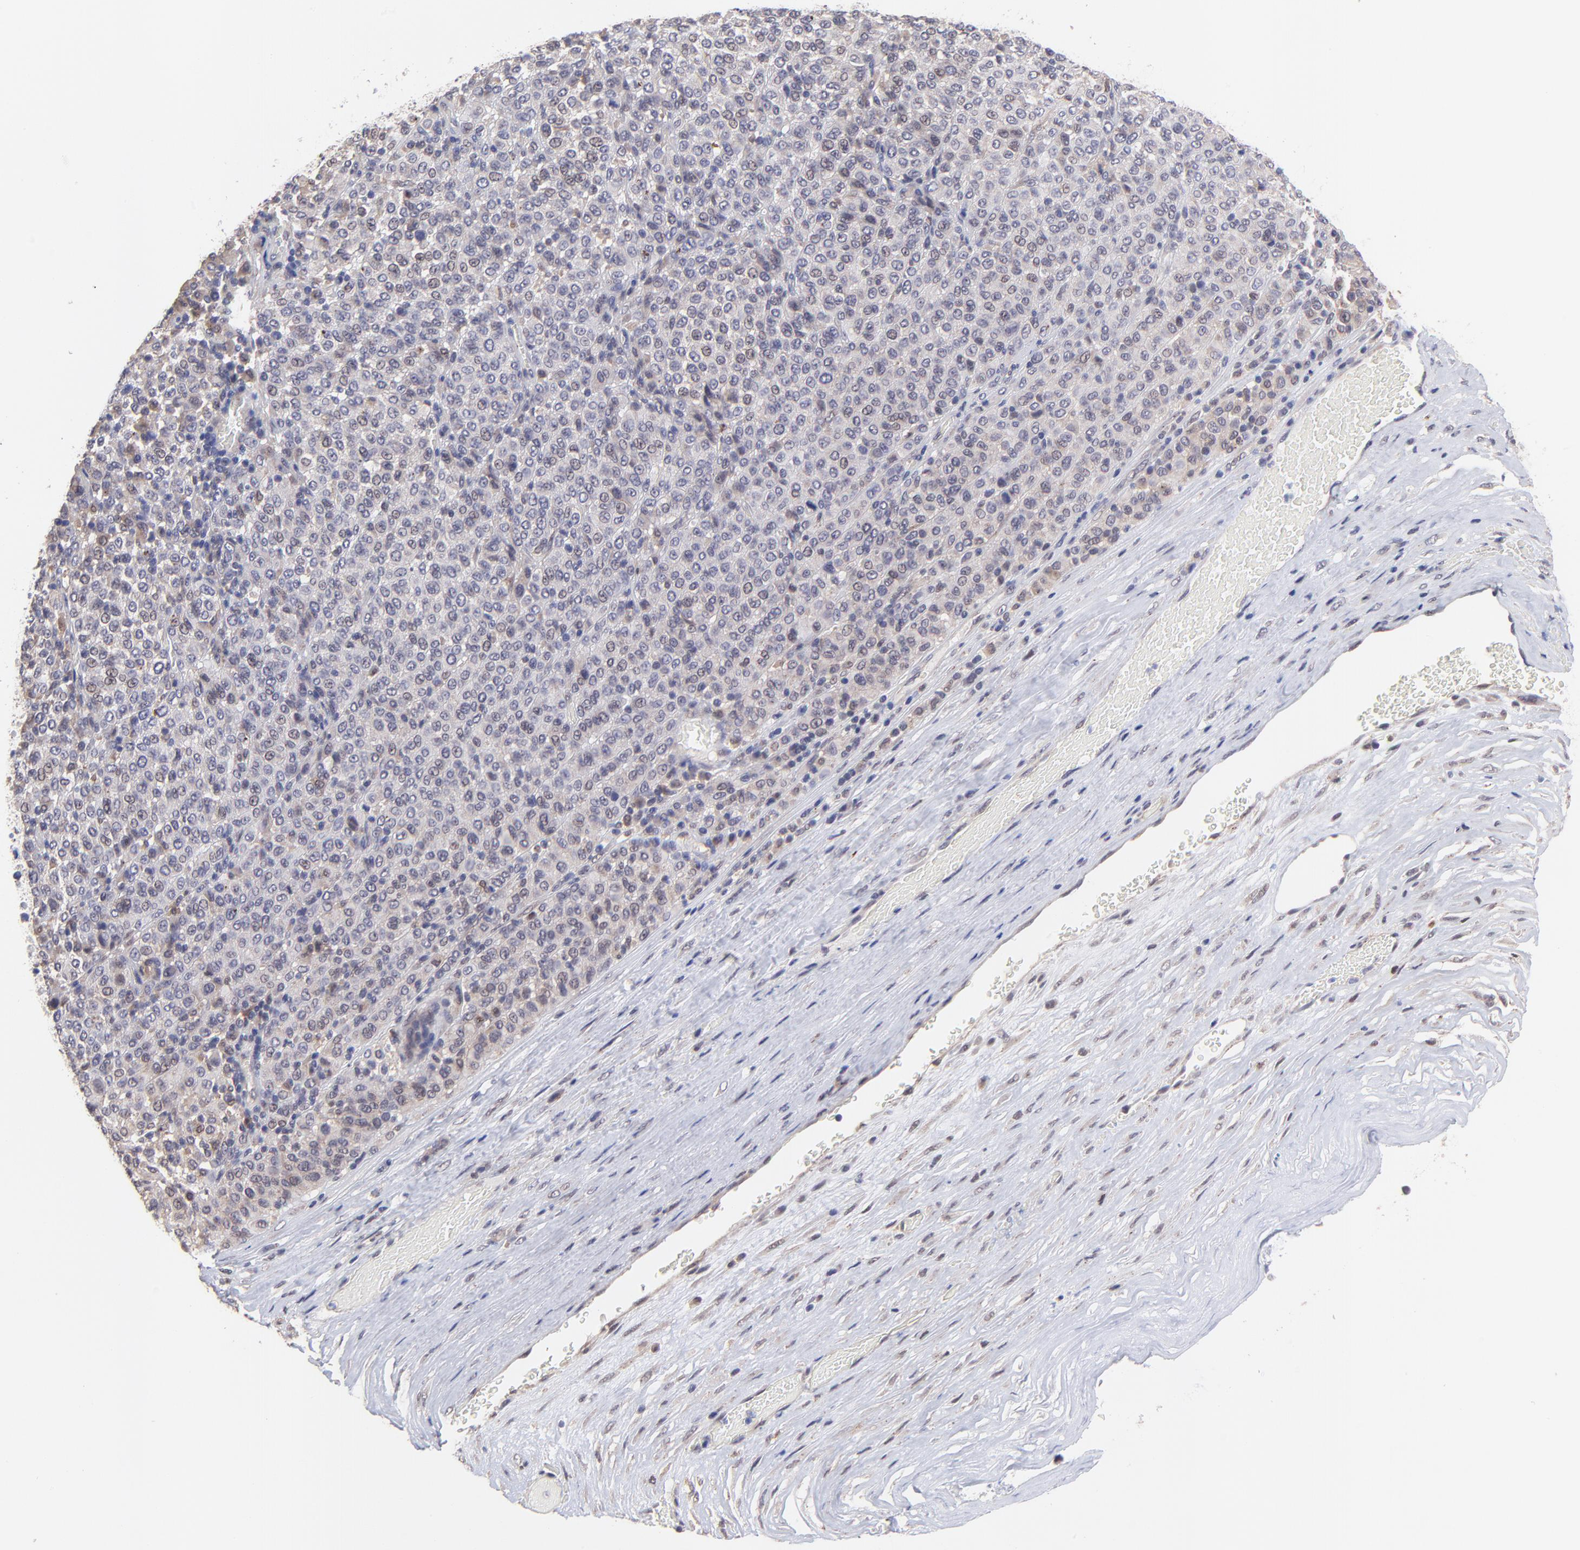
{"staining": {"intensity": "weak", "quantity": "<25%", "location": "nuclear"}, "tissue": "melanoma", "cell_type": "Tumor cells", "image_type": "cancer", "snomed": [{"axis": "morphology", "description": "Malignant melanoma, Metastatic site"}, {"axis": "topography", "description": "Pancreas"}], "caption": "There is no significant positivity in tumor cells of melanoma.", "gene": "ZNF747", "patient": {"sex": "female", "age": 30}}